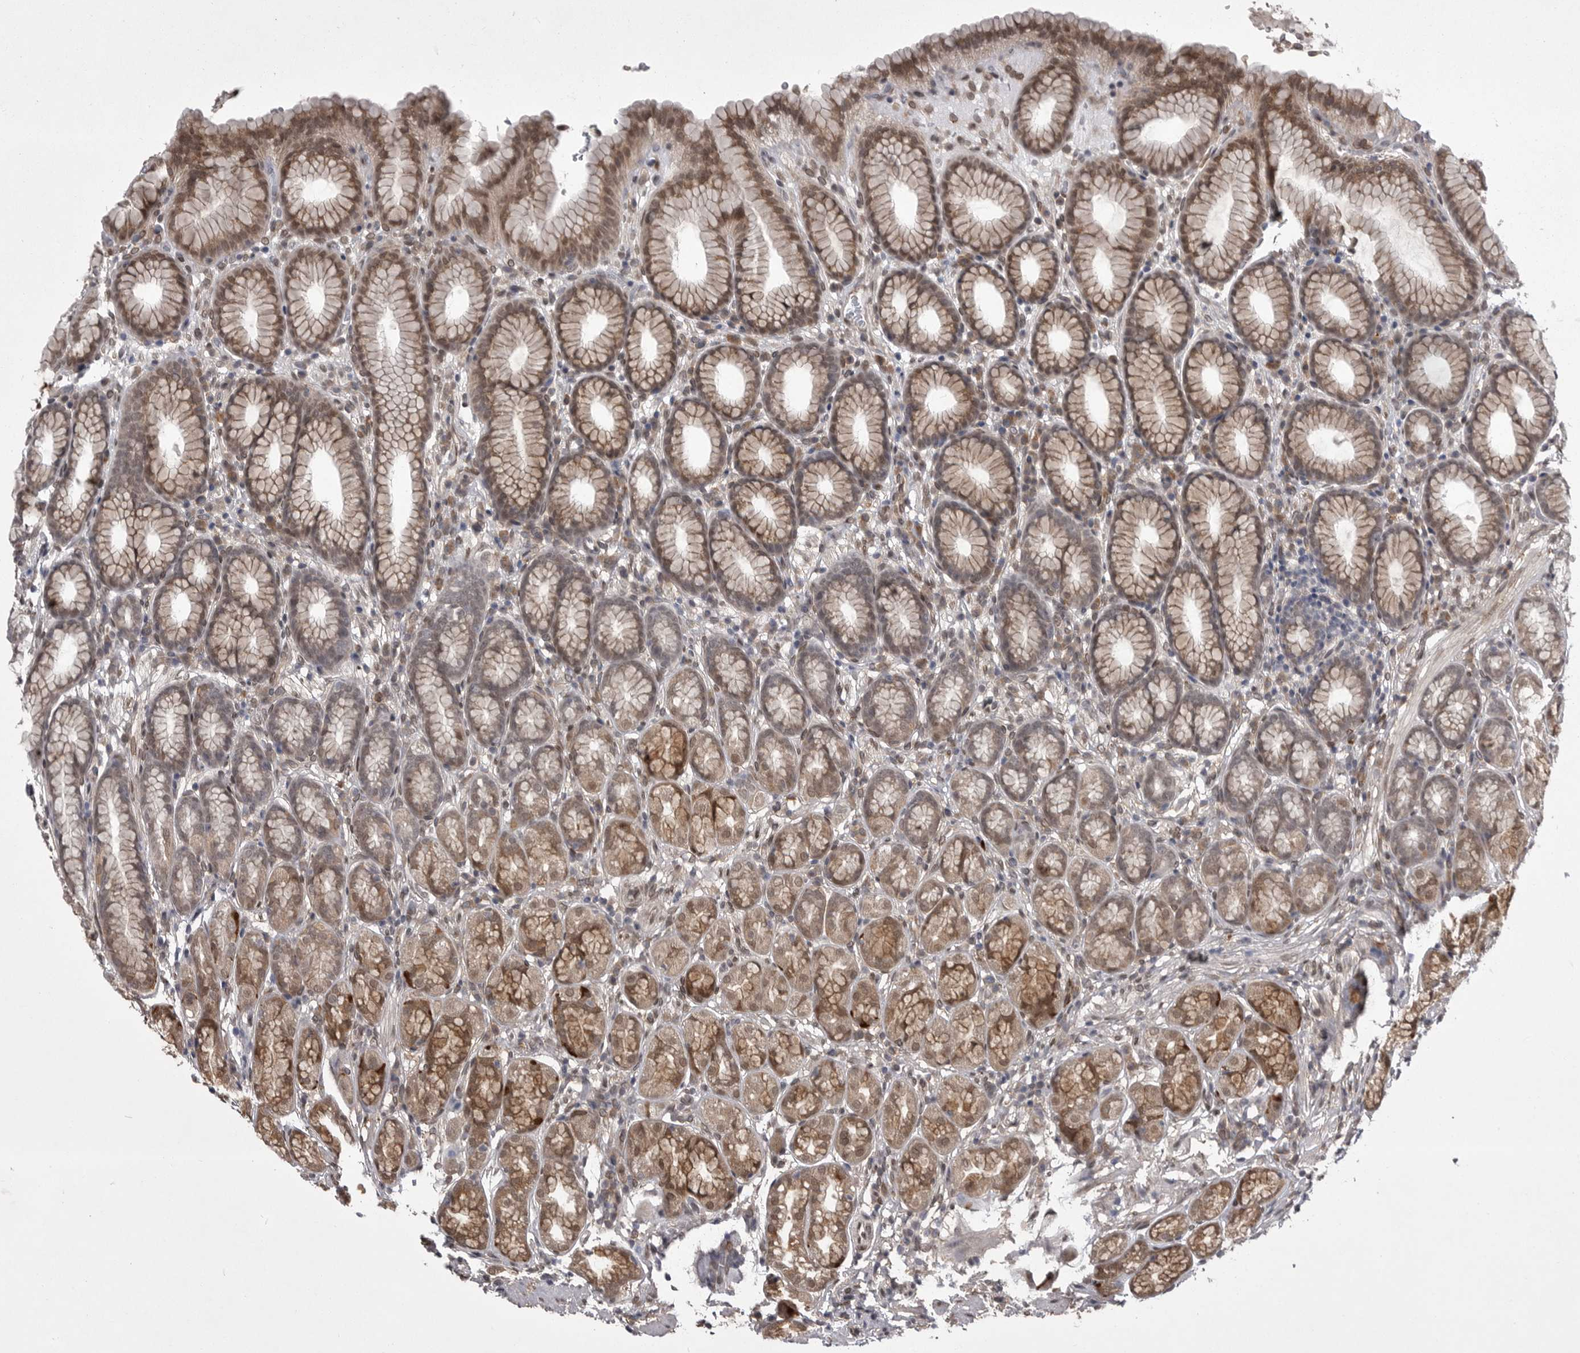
{"staining": {"intensity": "moderate", "quantity": ">75%", "location": "cytoplasmic/membranous,nuclear"}, "tissue": "stomach", "cell_type": "Glandular cells", "image_type": "normal", "snomed": [{"axis": "morphology", "description": "Normal tissue, NOS"}, {"axis": "topography", "description": "Stomach"}], "caption": "About >75% of glandular cells in benign human stomach exhibit moderate cytoplasmic/membranous,nuclear protein staining as visualized by brown immunohistochemical staining.", "gene": "ABL1", "patient": {"sex": "male", "age": 42}}